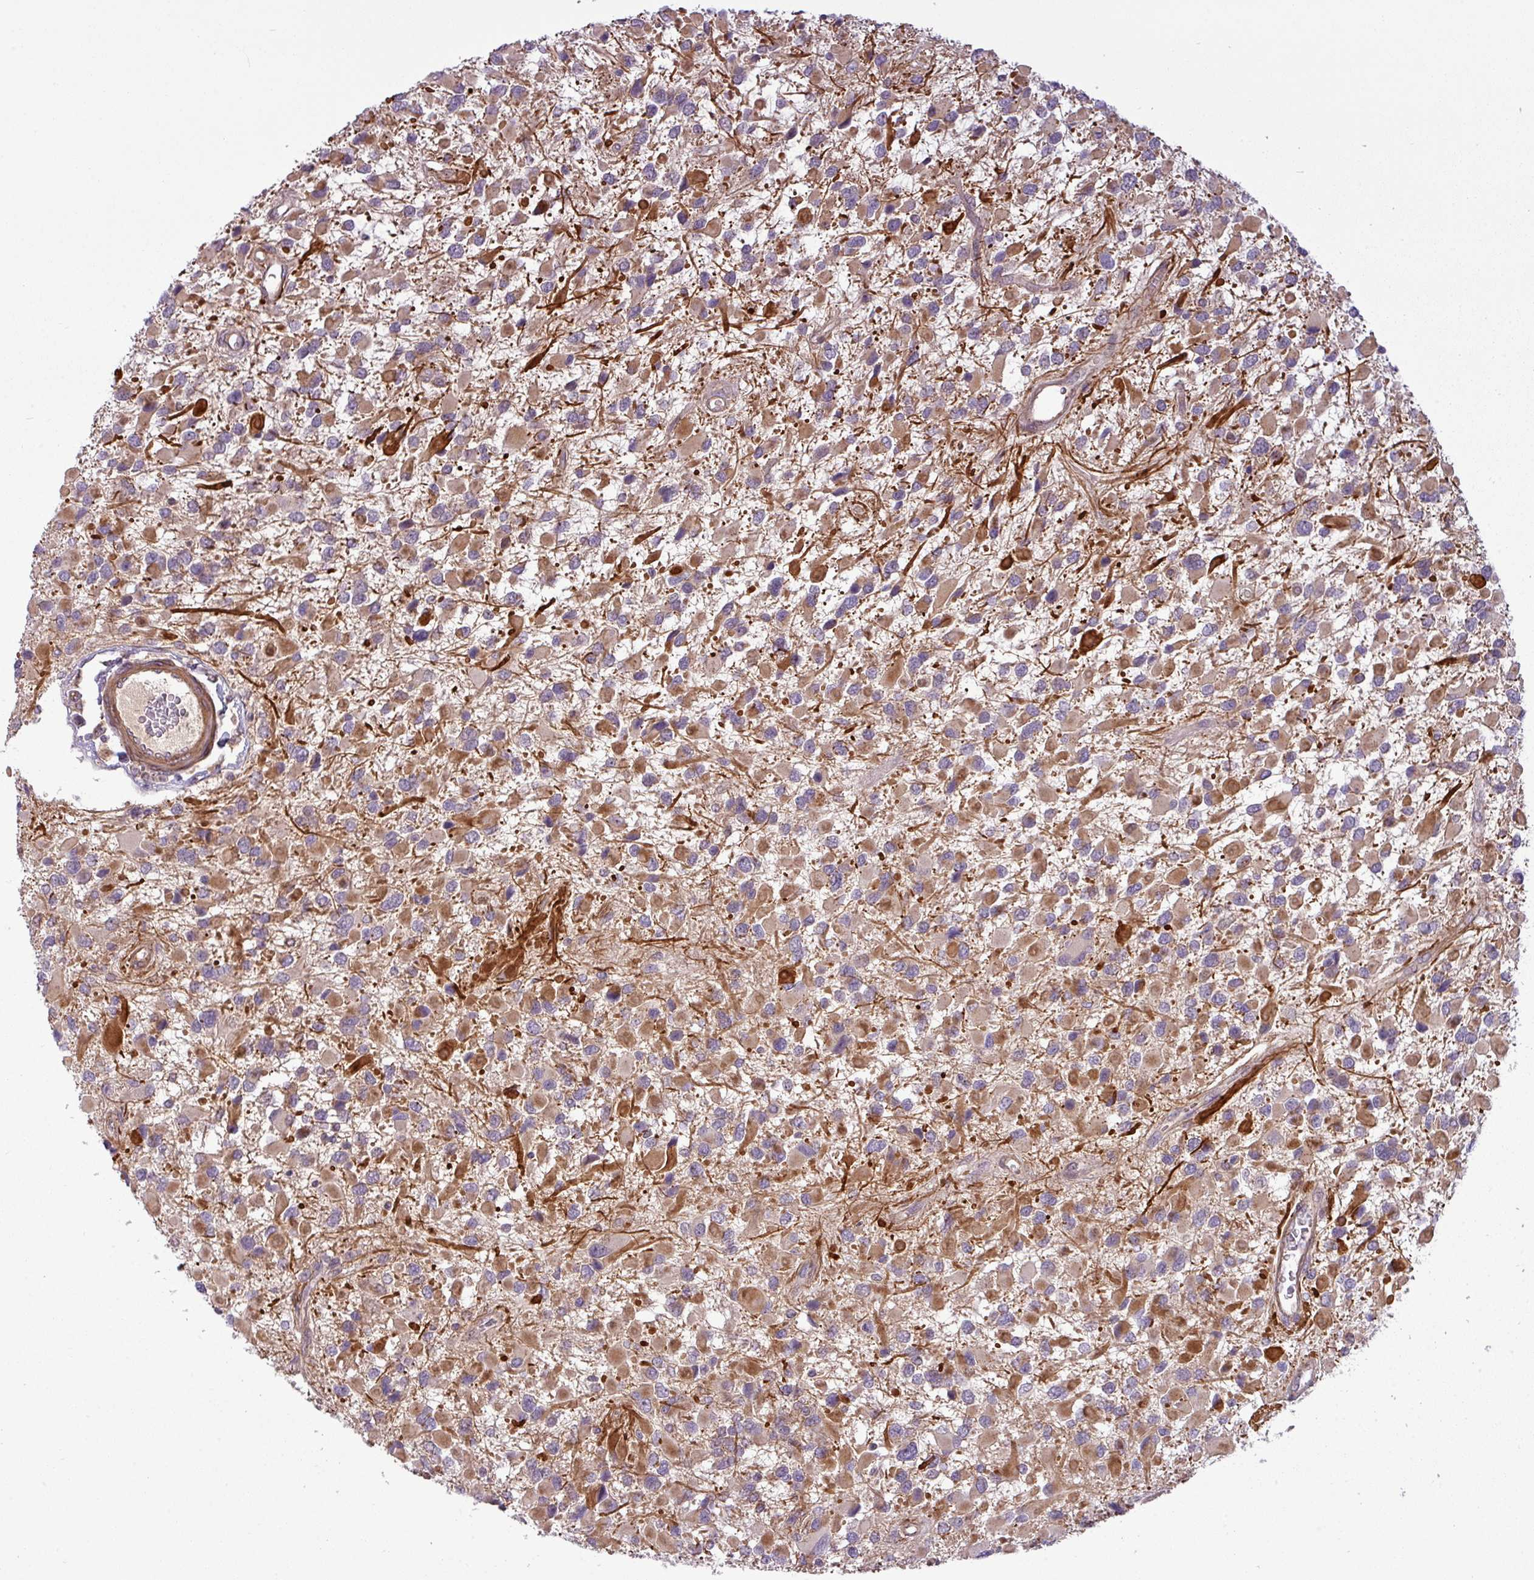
{"staining": {"intensity": "weak", "quantity": "25%-75%", "location": "cytoplasmic/membranous"}, "tissue": "glioma", "cell_type": "Tumor cells", "image_type": "cancer", "snomed": [{"axis": "morphology", "description": "Glioma, malignant, High grade"}, {"axis": "topography", "description": "Brain"}], "caption": "High-magnification brightfield microscopy of glioma stained with DAB (3,3'-diaminobenzidine) (brown) and counterstained with hematoxylin (blue). tumor cells exhibit weak cytoplasmic/membranous staining is seen in about25%-75% of cells.", "gene": "ZNF35", "patient": {"sex": "male", "age": 53}}